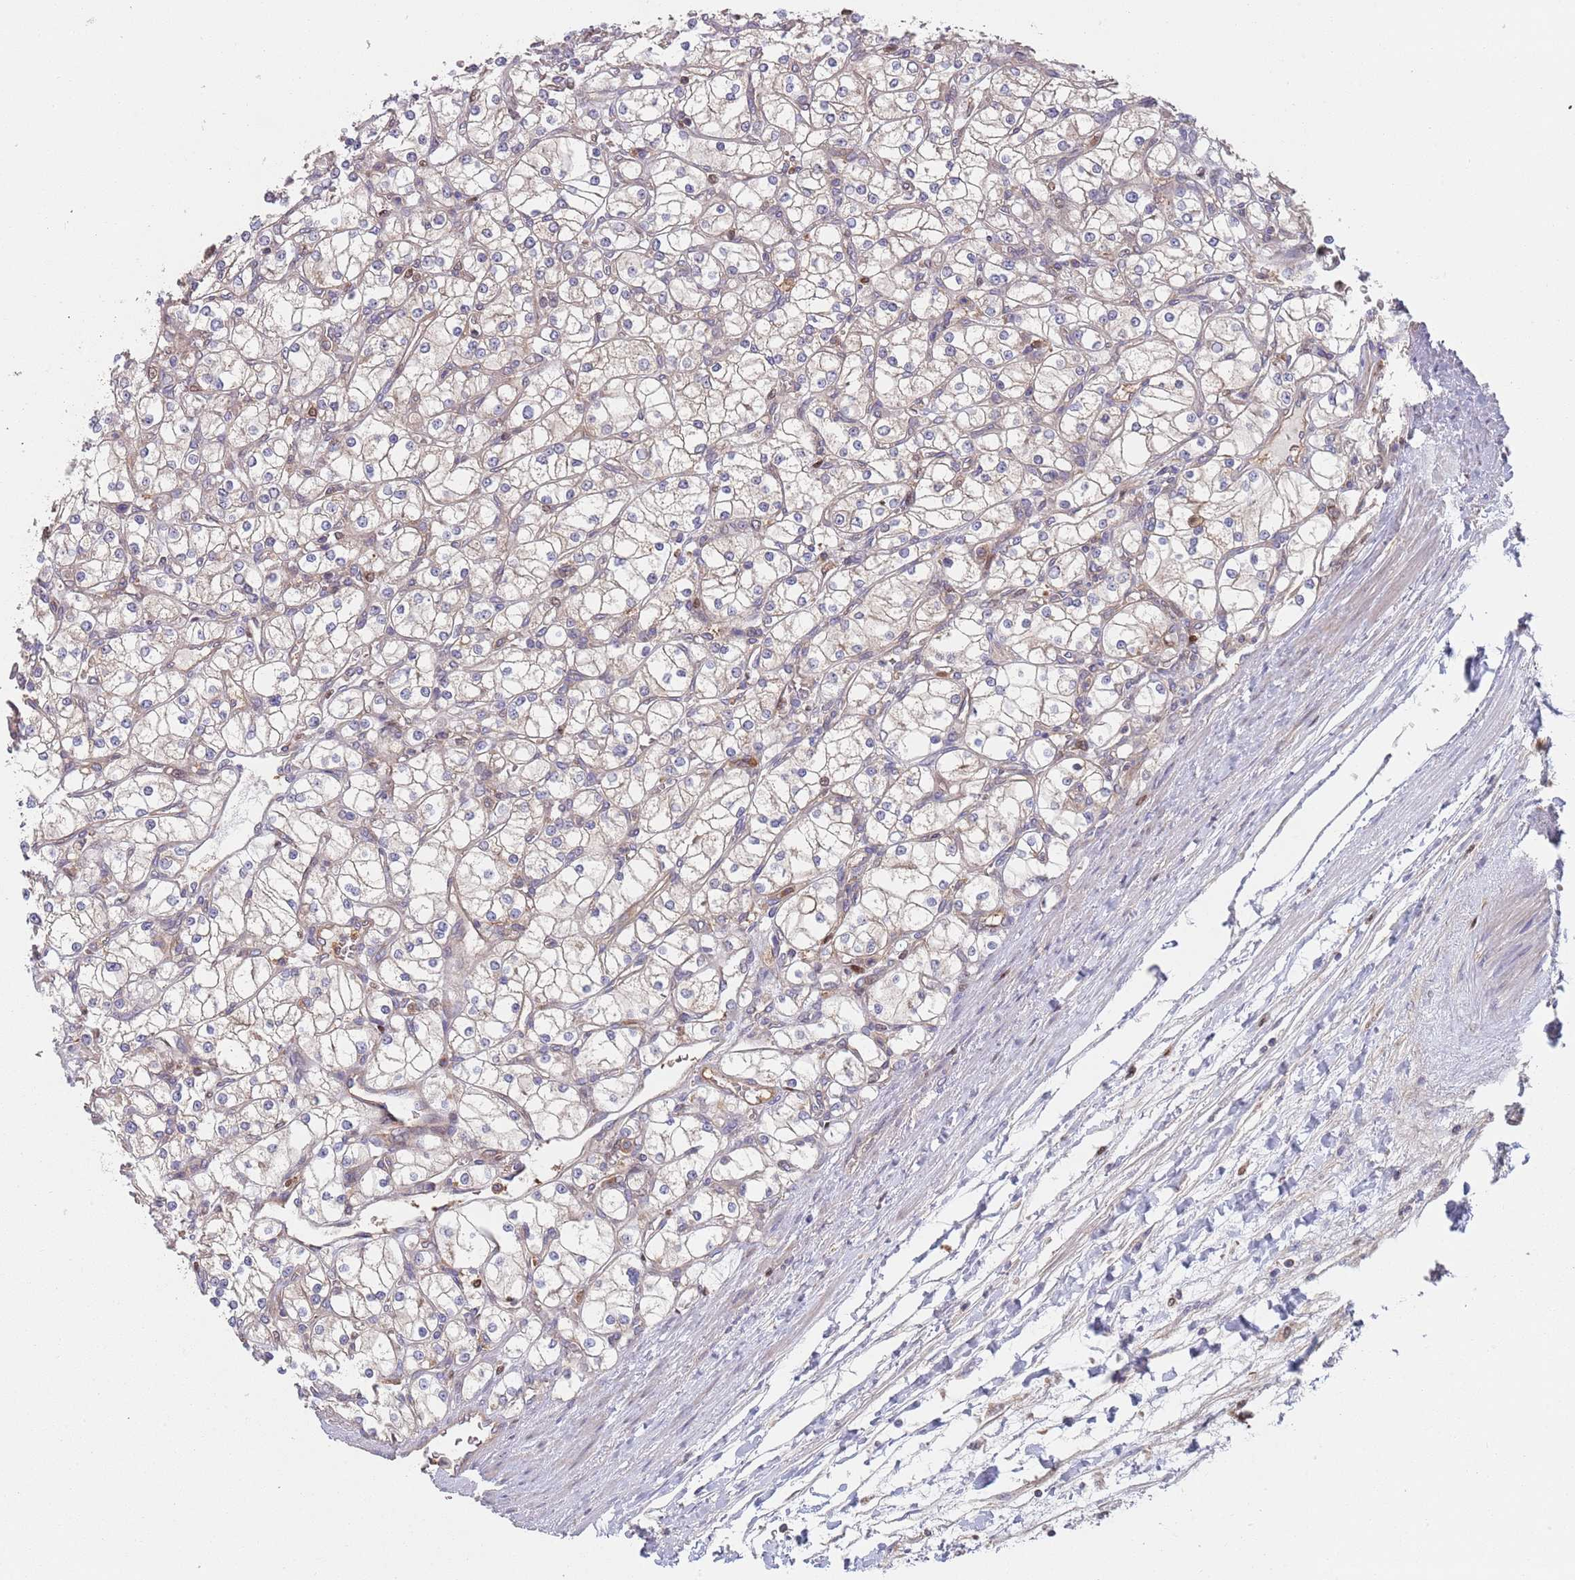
{"staining": {"intensity": "negative", "quantity": "none", "location": "none"}, "tissue": "renal cancer", "cell_type": "Tumor cells", "image_type": "cancer", "snomed": [{"axis": "morphology", "description": "Adenocarcinoma, NOS"}, {"axis": "topography", "description": "Kidney"}], "caption": "Tumor cells are negative for brown protein staining in renal adenocarcinoma. Nuclei are stained in blue.", "gene": "GDI2", "patient": {"sex": "male", "age": 80}}